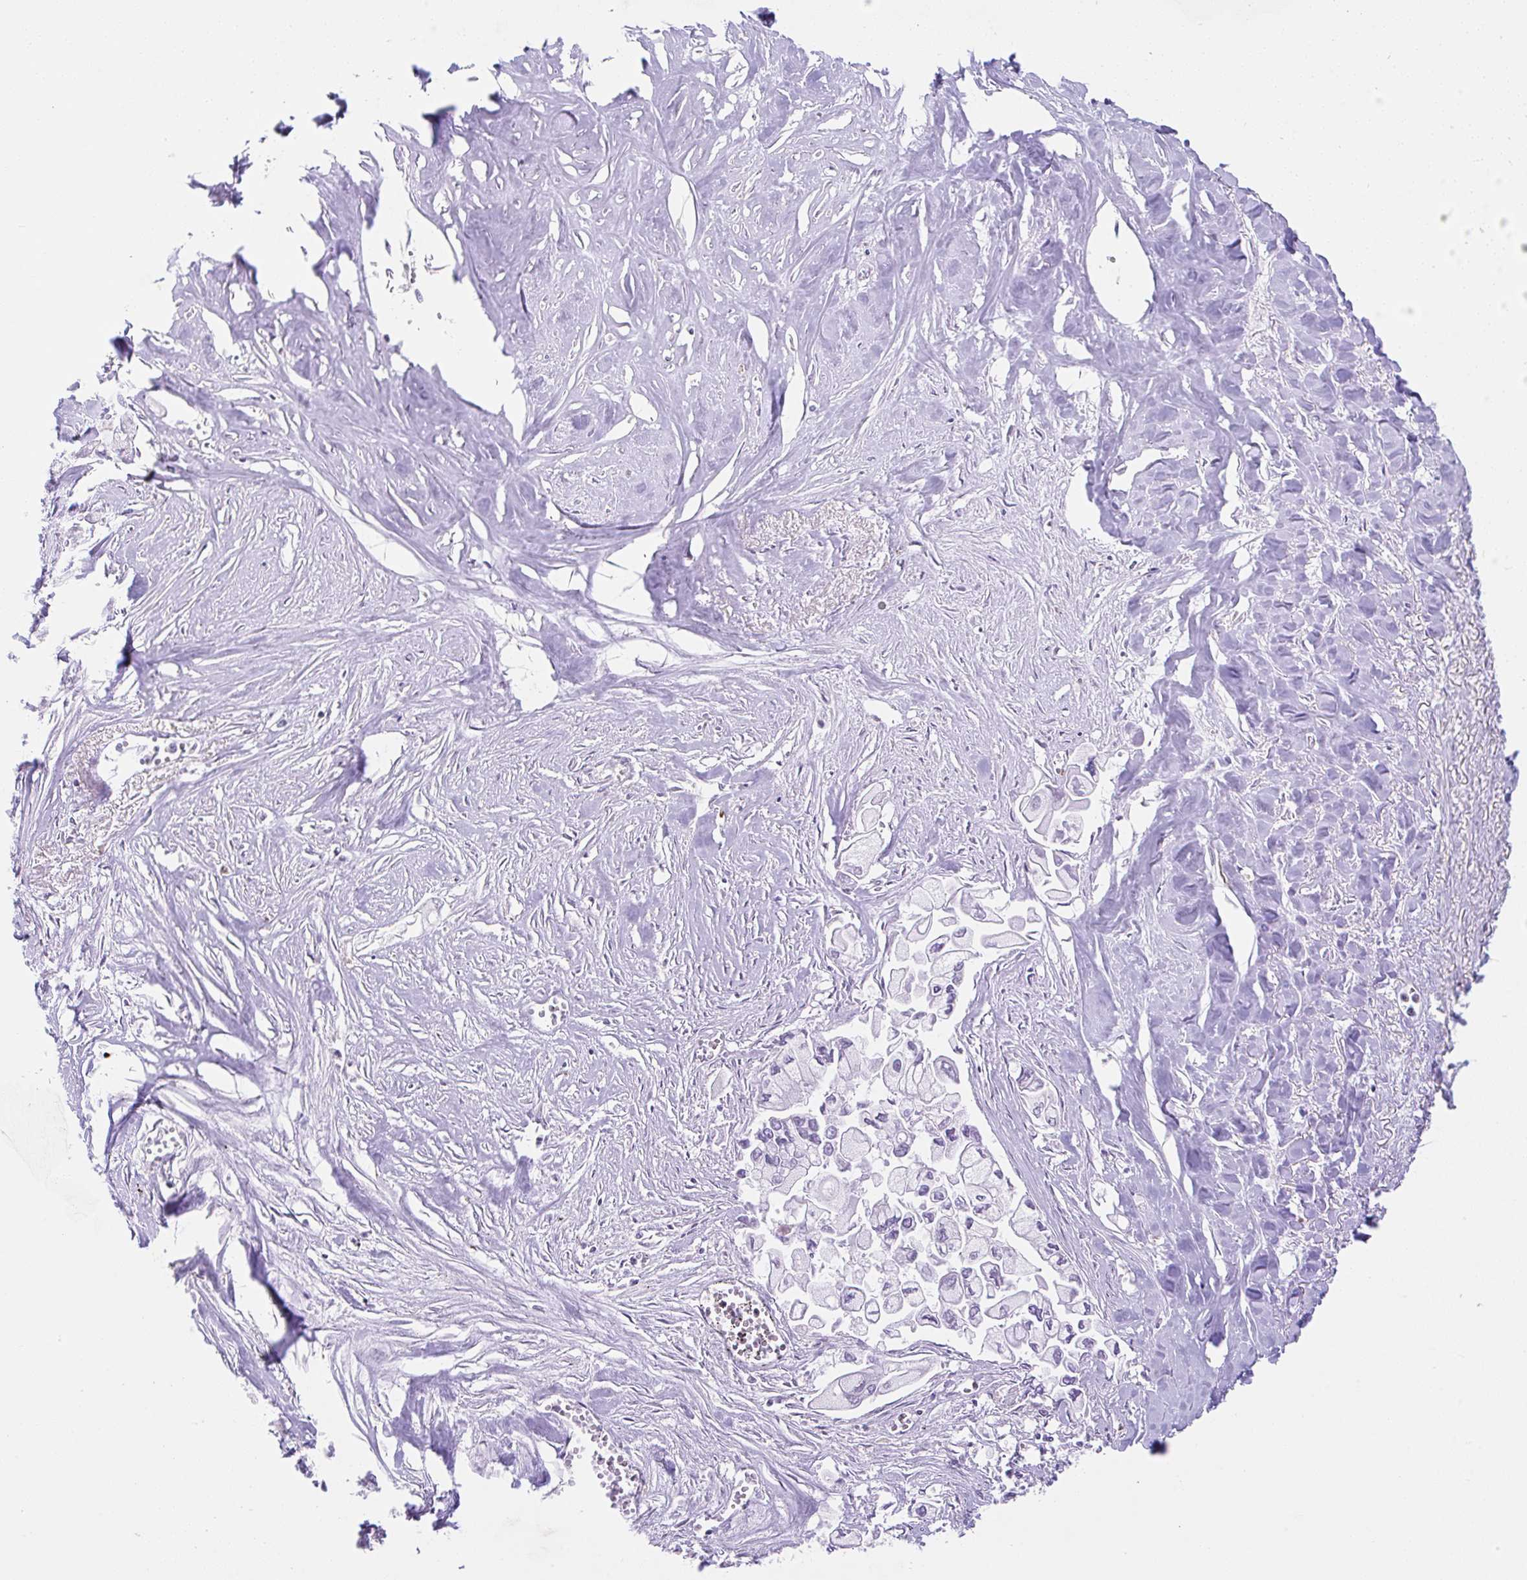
{"staining": {"intensity": "negative", "quantity": "none", "location": "none"}, "tissue": "pancreatic cancer", "cell_type": "Tumor cells", "image_type": "cancer", "snomed": [{"axis": "morphology", "description": "Adenocarcinoma, NOS"}, {"axis": "topography", "description": "Pancreas"}], "caption": "High magnification brightfield microscopy of pancreatic cancer stained with DAB (brown) and counterstained with hematoxylin (blue): tumor cells show no significant positivity.", "gene": "RALBP1", "patient": {"sex": "female", "age": 79}}